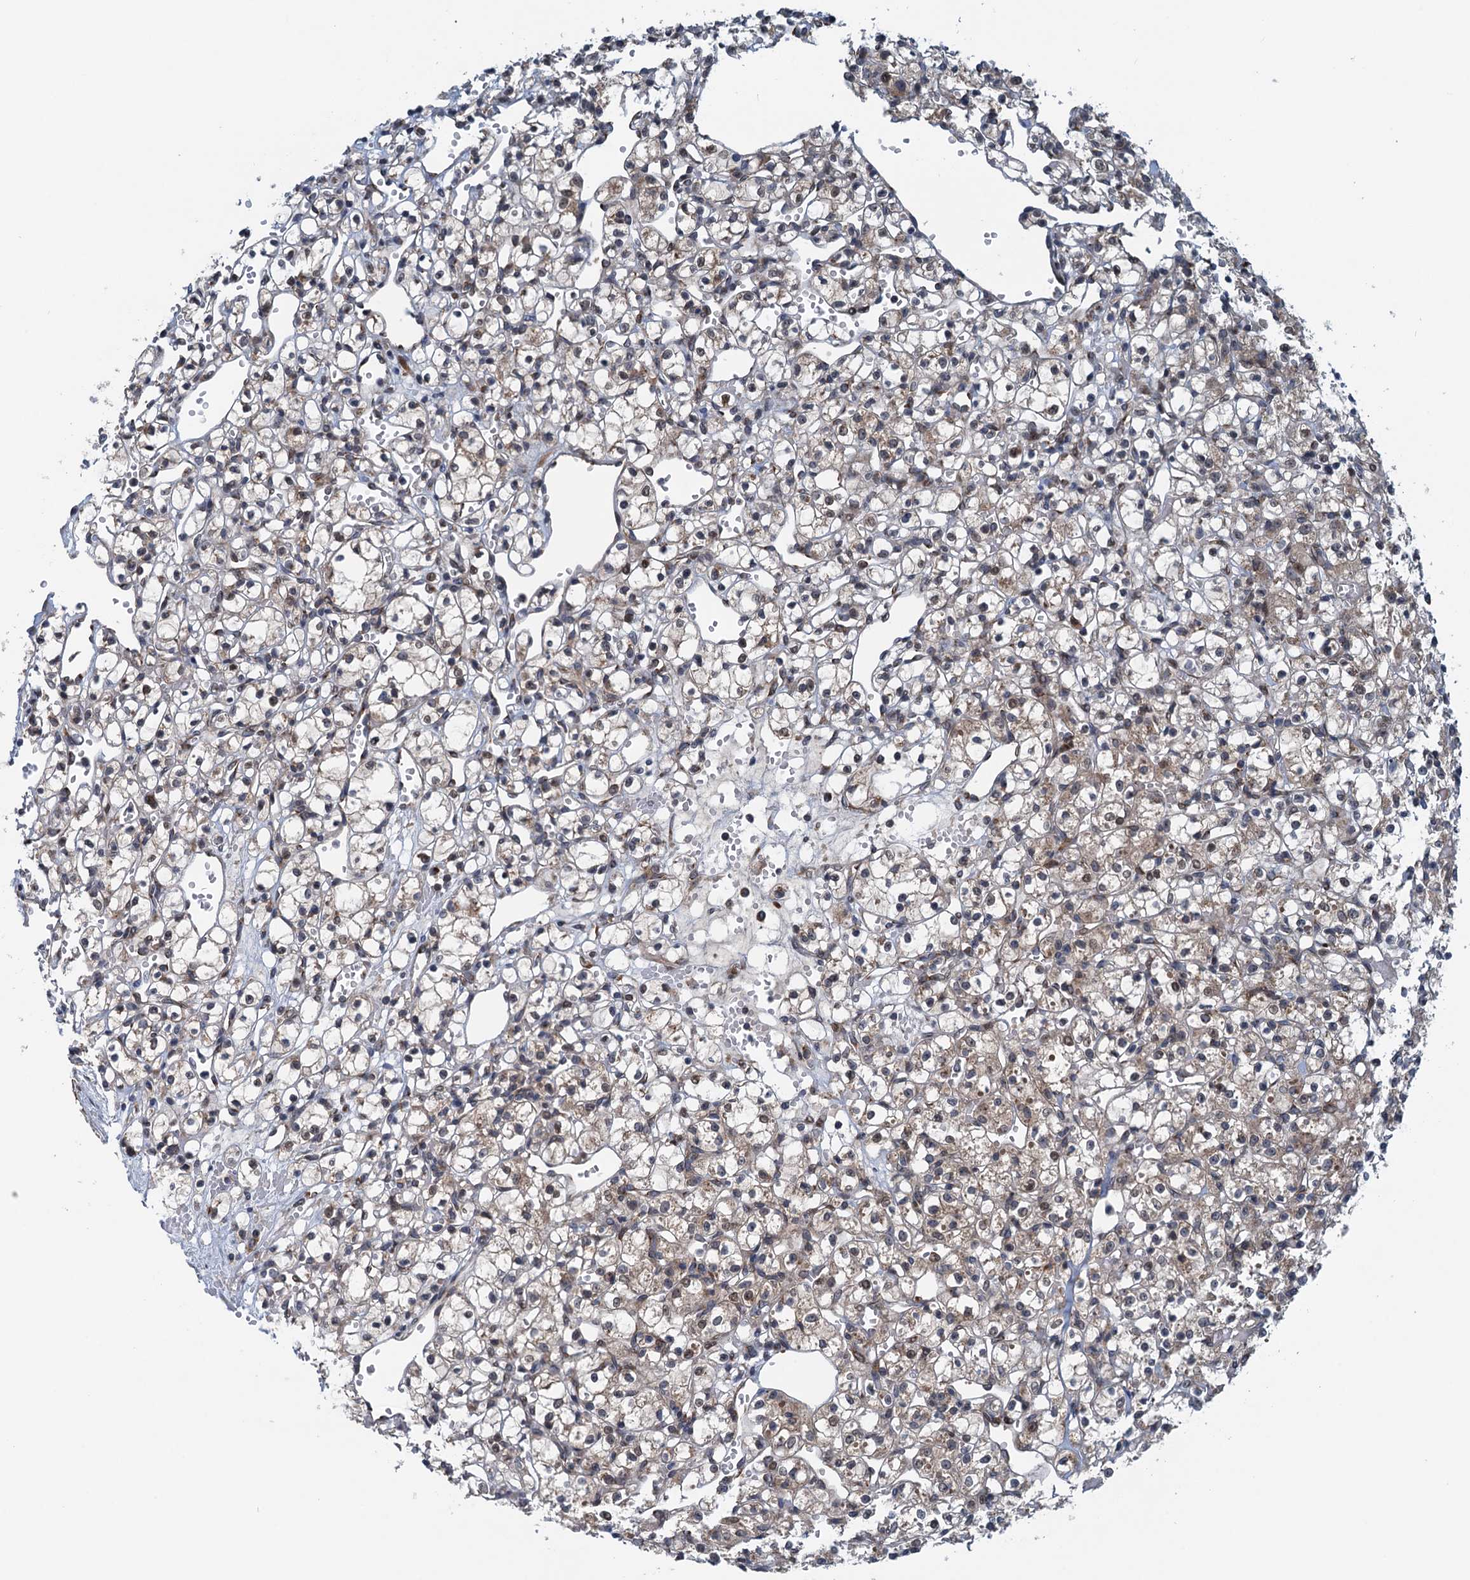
{"staining": {"intensity": "weak", "quantity": "25%-75%", "location": "cytoplasmic/membranous,nuclear"}, "tissue": "renal cancer", "cell_type": "Tumor cells", "image_type": "cancer", "snomed": [{"axis": "morphology", "description": "Adenocarcinoma, NOS"}, {"axis": "topography", "description": "Kidney"}], "caption": "Adenocarcinoma (renal) stained for a protein (brown) displays weak cytoplasmic/membranous and nuclear positive positivity in about 25%-75% of tumor cells.", "gene": "DYNC2I2", "patient": {"sex": "female", "age": 59}}